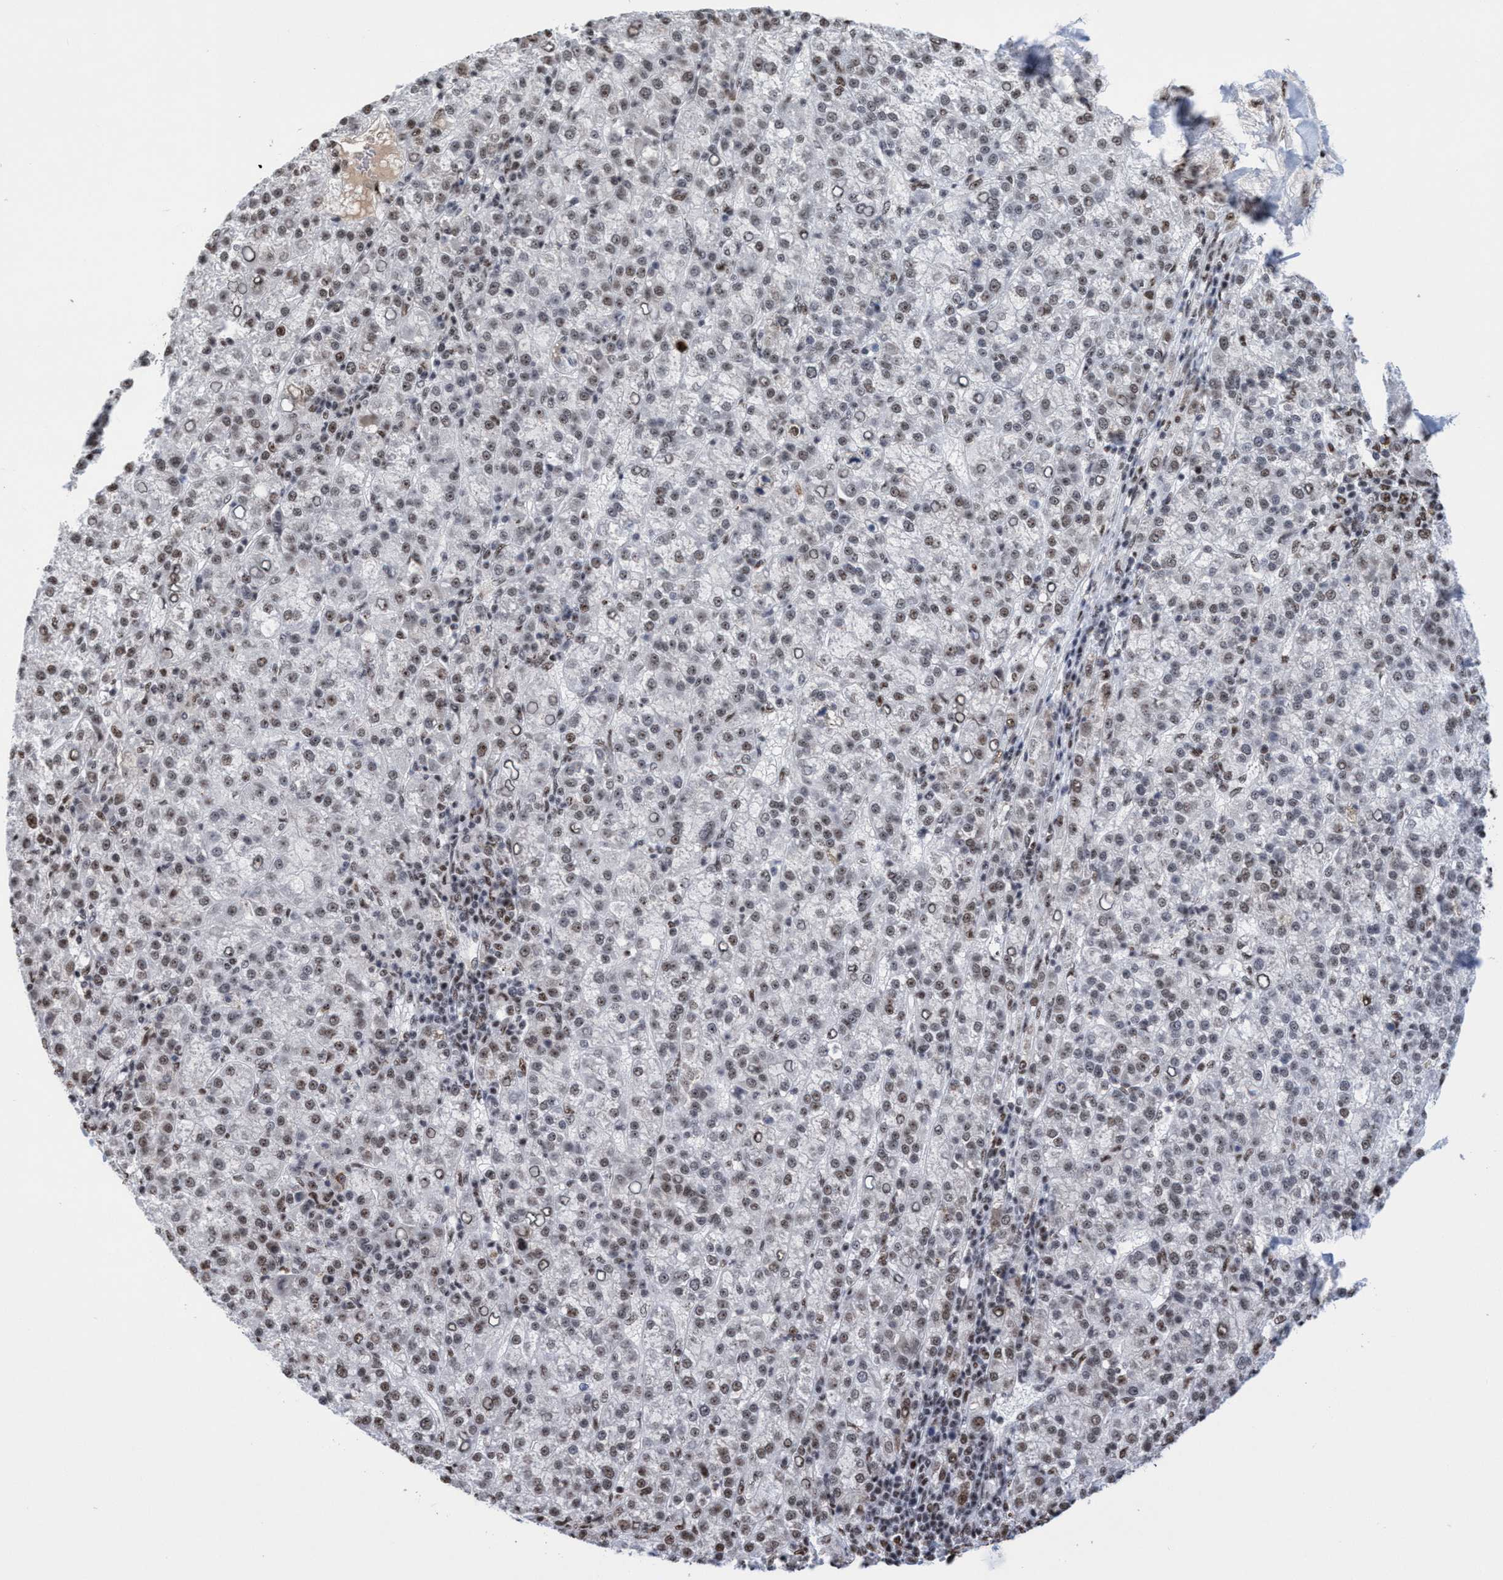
{"staining": {"intensity": "moderate", "quantity": "25%-75%", "location": "nuclear"}, "tissue": "liver cancer", "cell_type": "Tumor cells", "image_type": "cancer", "snomed": [{"axis": "morphology", "description": "Carcinoma, Hepatocellular, NOS"}, {"axis": "topography", "description": "Liver"}], "caption": "Immunohistochemistry (DAB (3,3'-diaminobenzidine)) staining of human hepatocellular carcinoma (liver) exhibits moderate nuclear protein positivity in about 25%-75% of tumor cells. The staining was performed using DAB (3,3'-diaminobenzidine), with brown indicating positive protein expression. Nuclei are stained blue with hematoxylin.", "gene": "EFCAB10", "patient": {"sex": "female", "age": 58}}